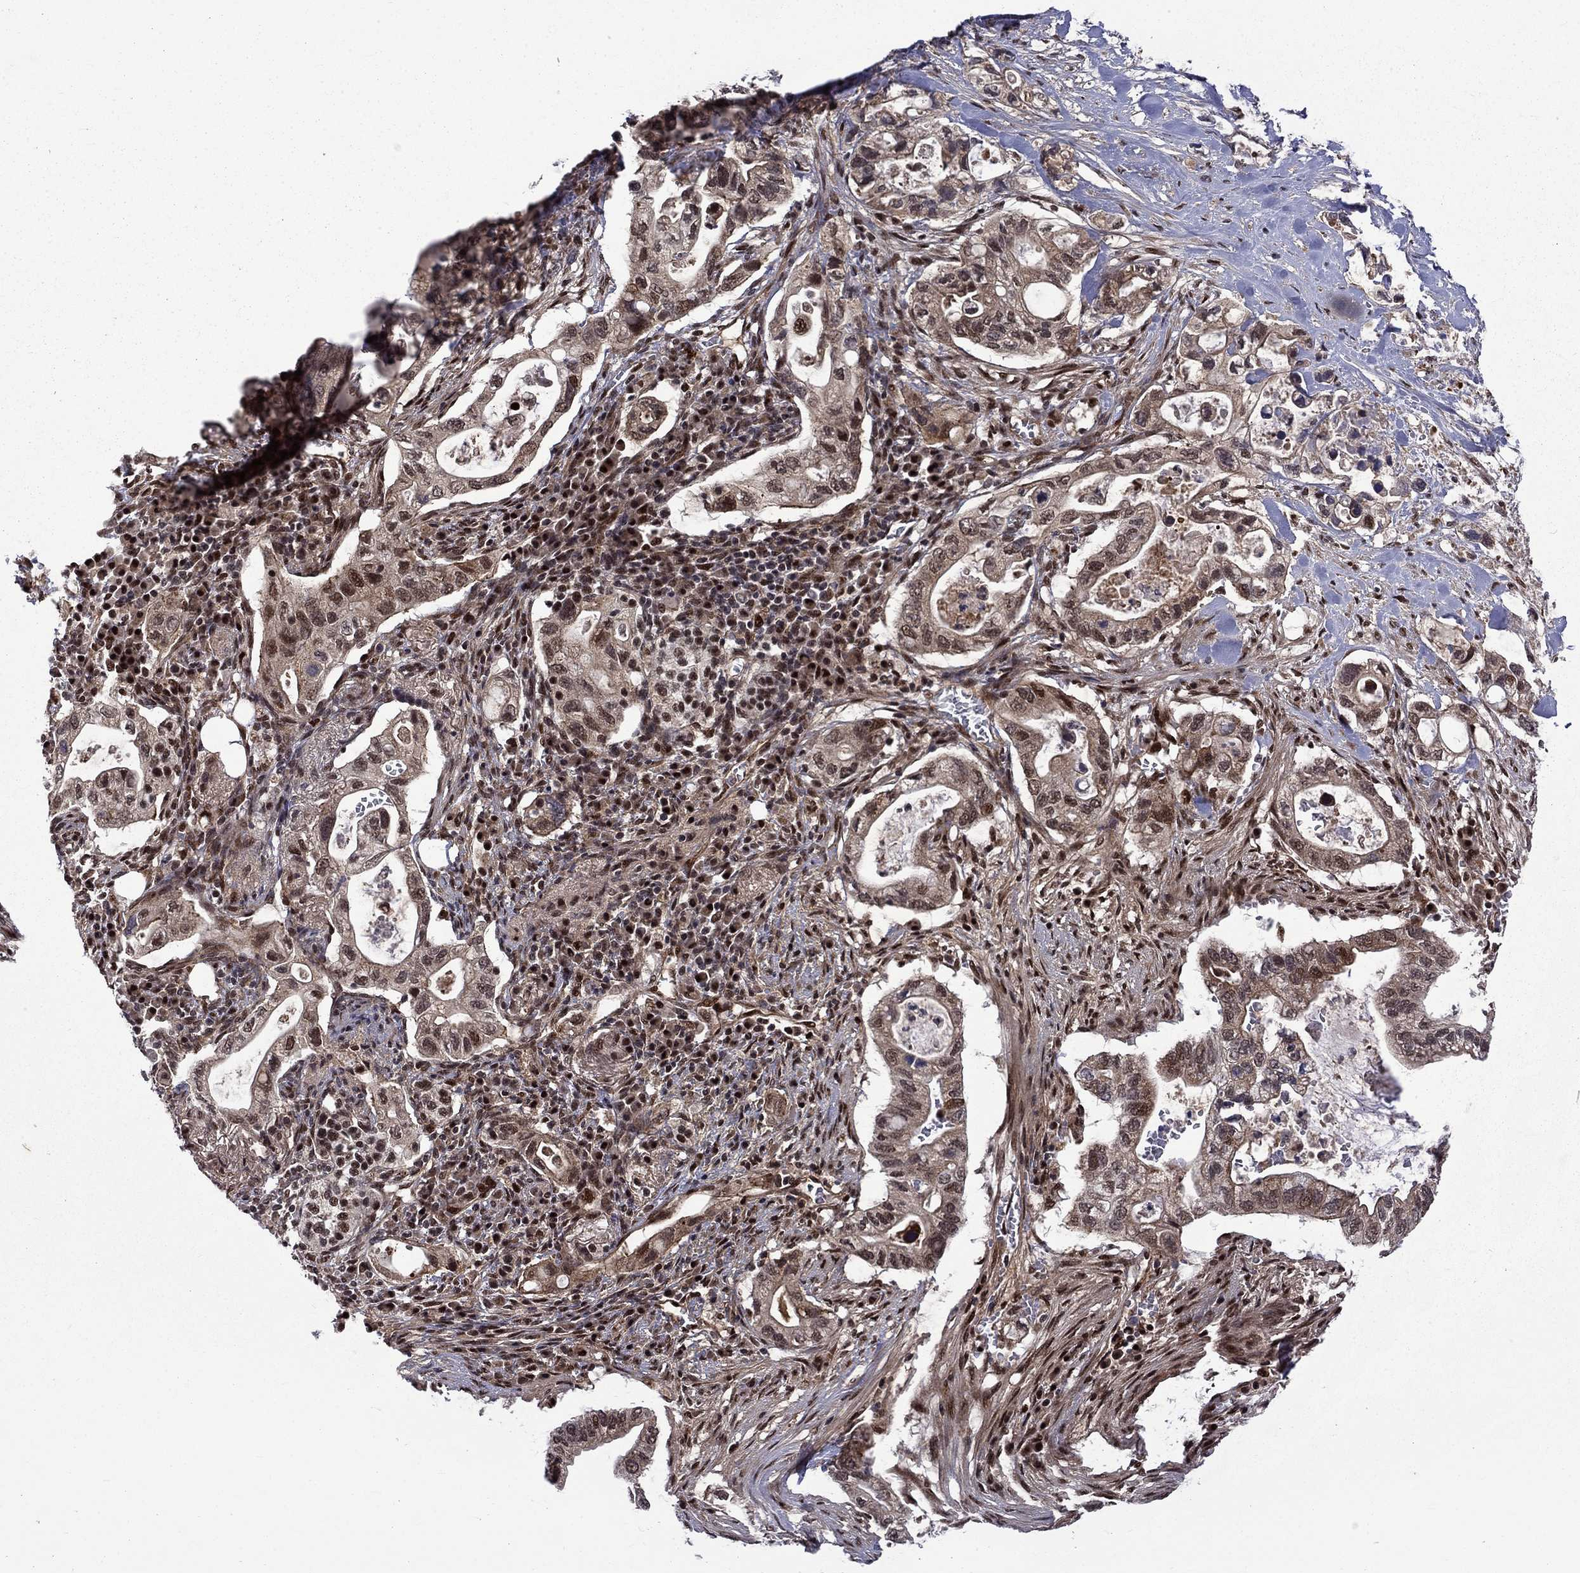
{"staining": {"intensity": "strong", "quantity": "<25%", "location": "nuclear"}, "tissue": "pancreatic cancer", "cell_type": "Tumor cells", "image_type": "cancer", "snomed": [{"axis": "morphology", "description": "Adenocarcinoma, NOS"}, {"axis": "topography", "description": "Pancreas"}], "caption": "Strong nuclear expression is seen in about <25% of tumor cells in pancreatic cancer (adenocarcinoma).", "gene": "KPNA3", "patient": {"sex": "female", "age": 72}}